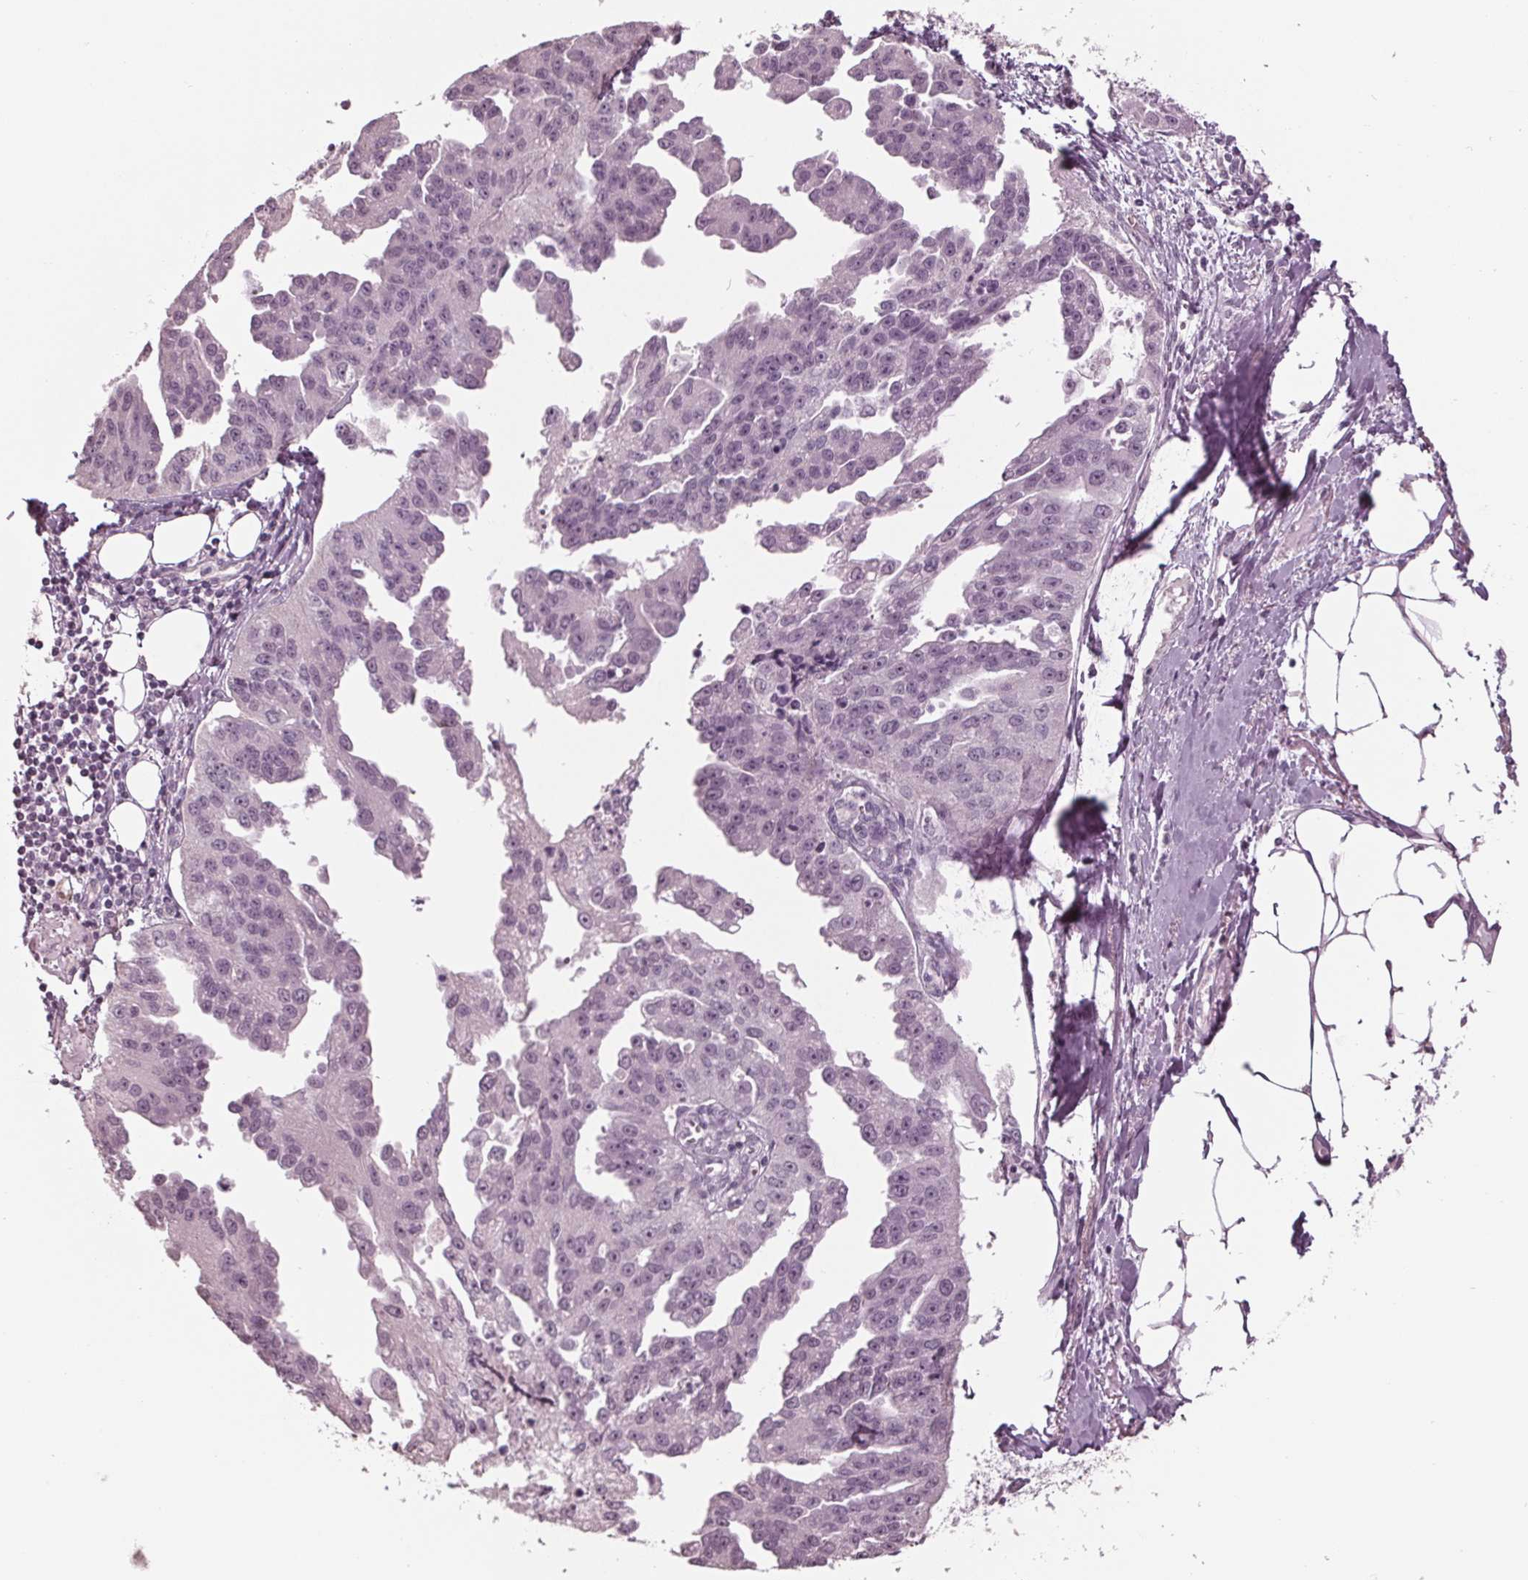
{"staining": {"intensity": "negative", "quantity": "none", "location": "none"}, "tissue": "ovarian cancer", "cell_type": "Tumor cells", "image_type": "cancer", "snomed": [{"axis": "morphology", "description": "Cystadenocarcinoma, serous, NOS"}, {"axis": "topography", "description": "Ovary"}], "caption": "High power microscopy micrograph of an immunohistochemistry micrograph of ovarian cancer (serous cystadenocarcinoma), revealing no significant positivity in tumor cells.", "gene": "TNNC2", "patient": {"sex": "female", "age": 75}}